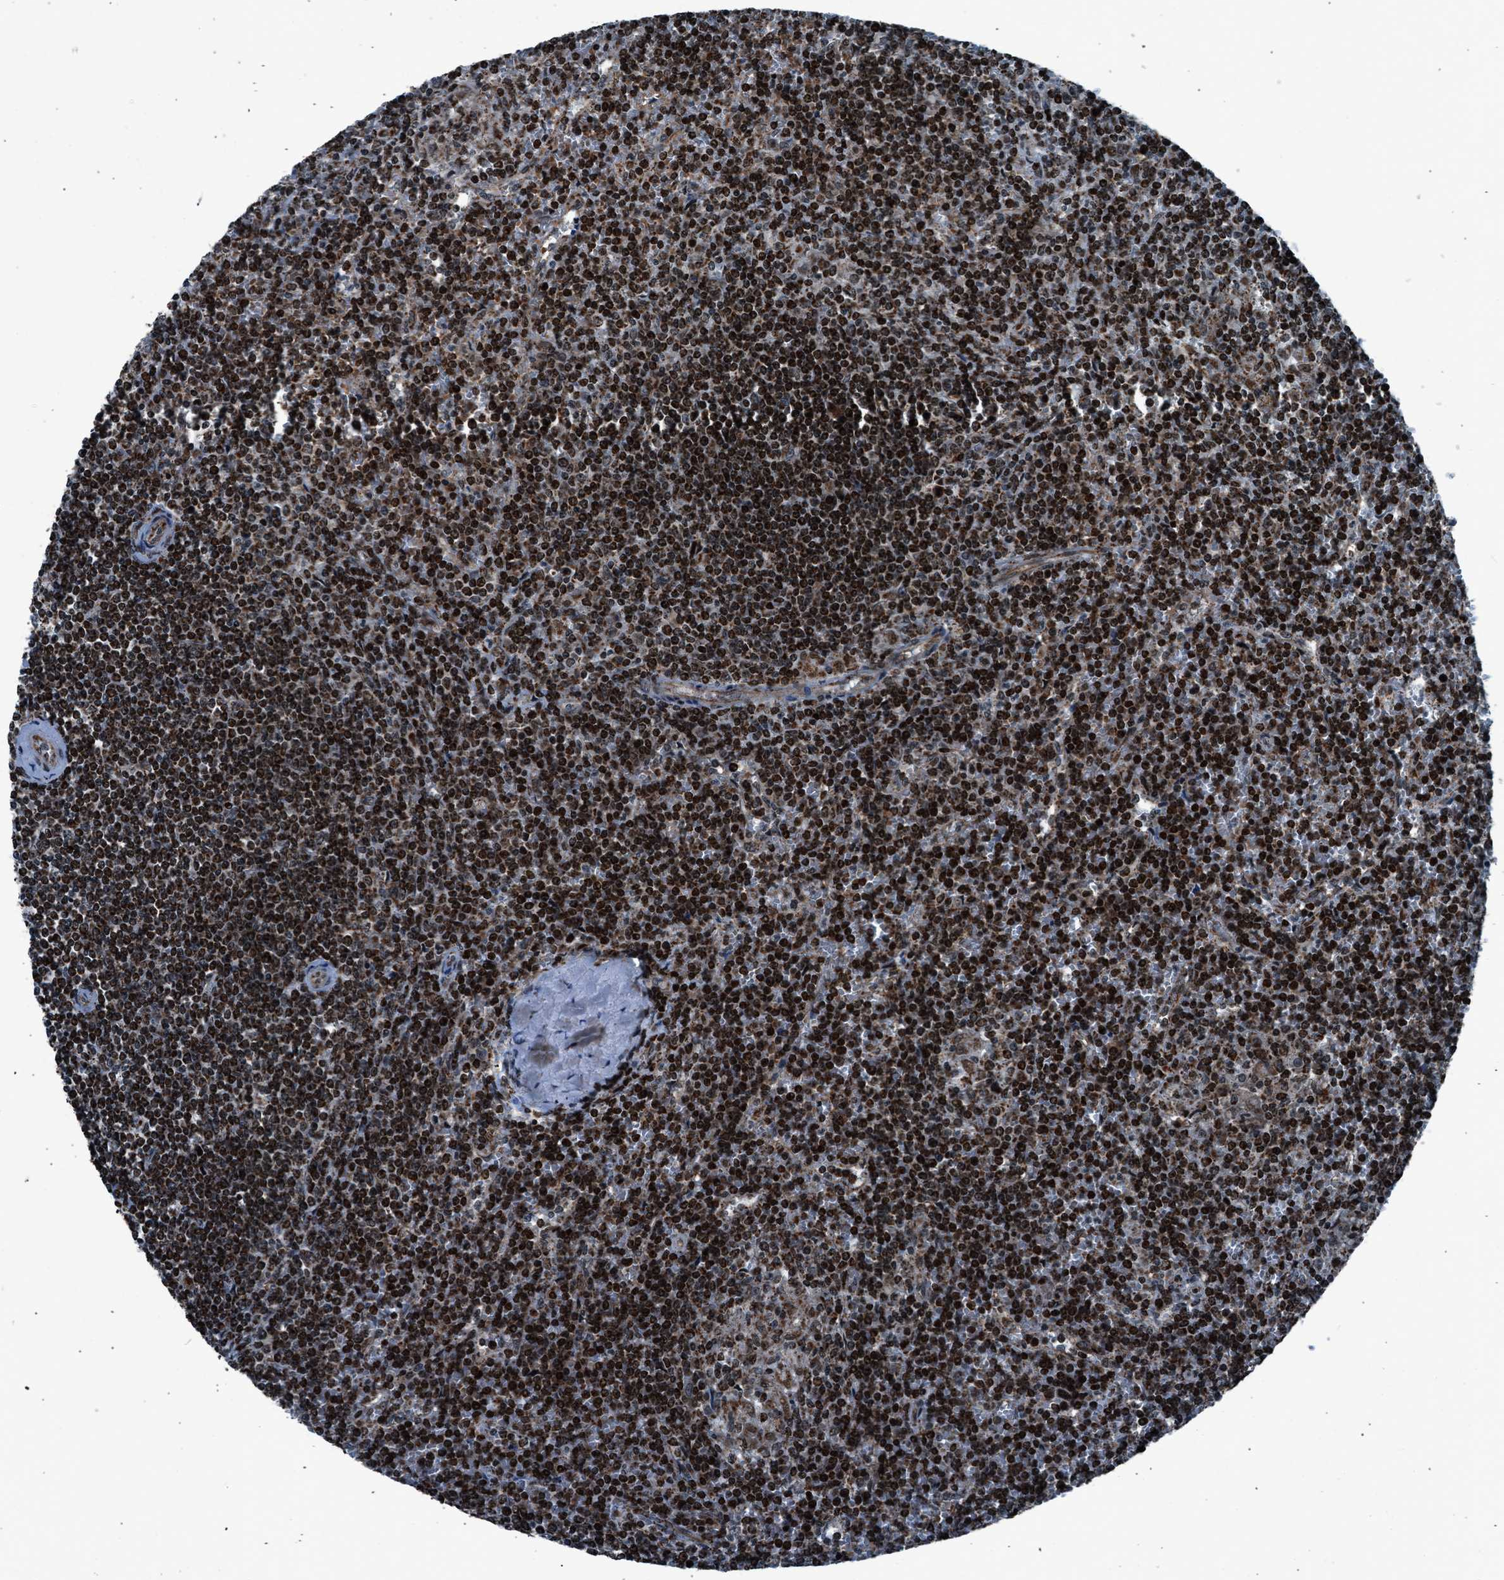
{"staining": {"intensity": "strong", "quantity": ">75%", "location": "nuclear"}, "tissue": "lymphoma", "cell_type": "Tumor cells", "image_type": "cancer", "snomed": [{"axis": "morphology", "description": "Malignant lymphoma, non-Hodgkin's type, Low grade"}, {"axis": "topography", "description": "Spleen"}], "caption": "Protein expression analysis of human lymphoma reveals strong nuclear positivity in about >75% of tumor cells.", "gene": "MORC3", "patient": {"sex": "female", "age": 19}}